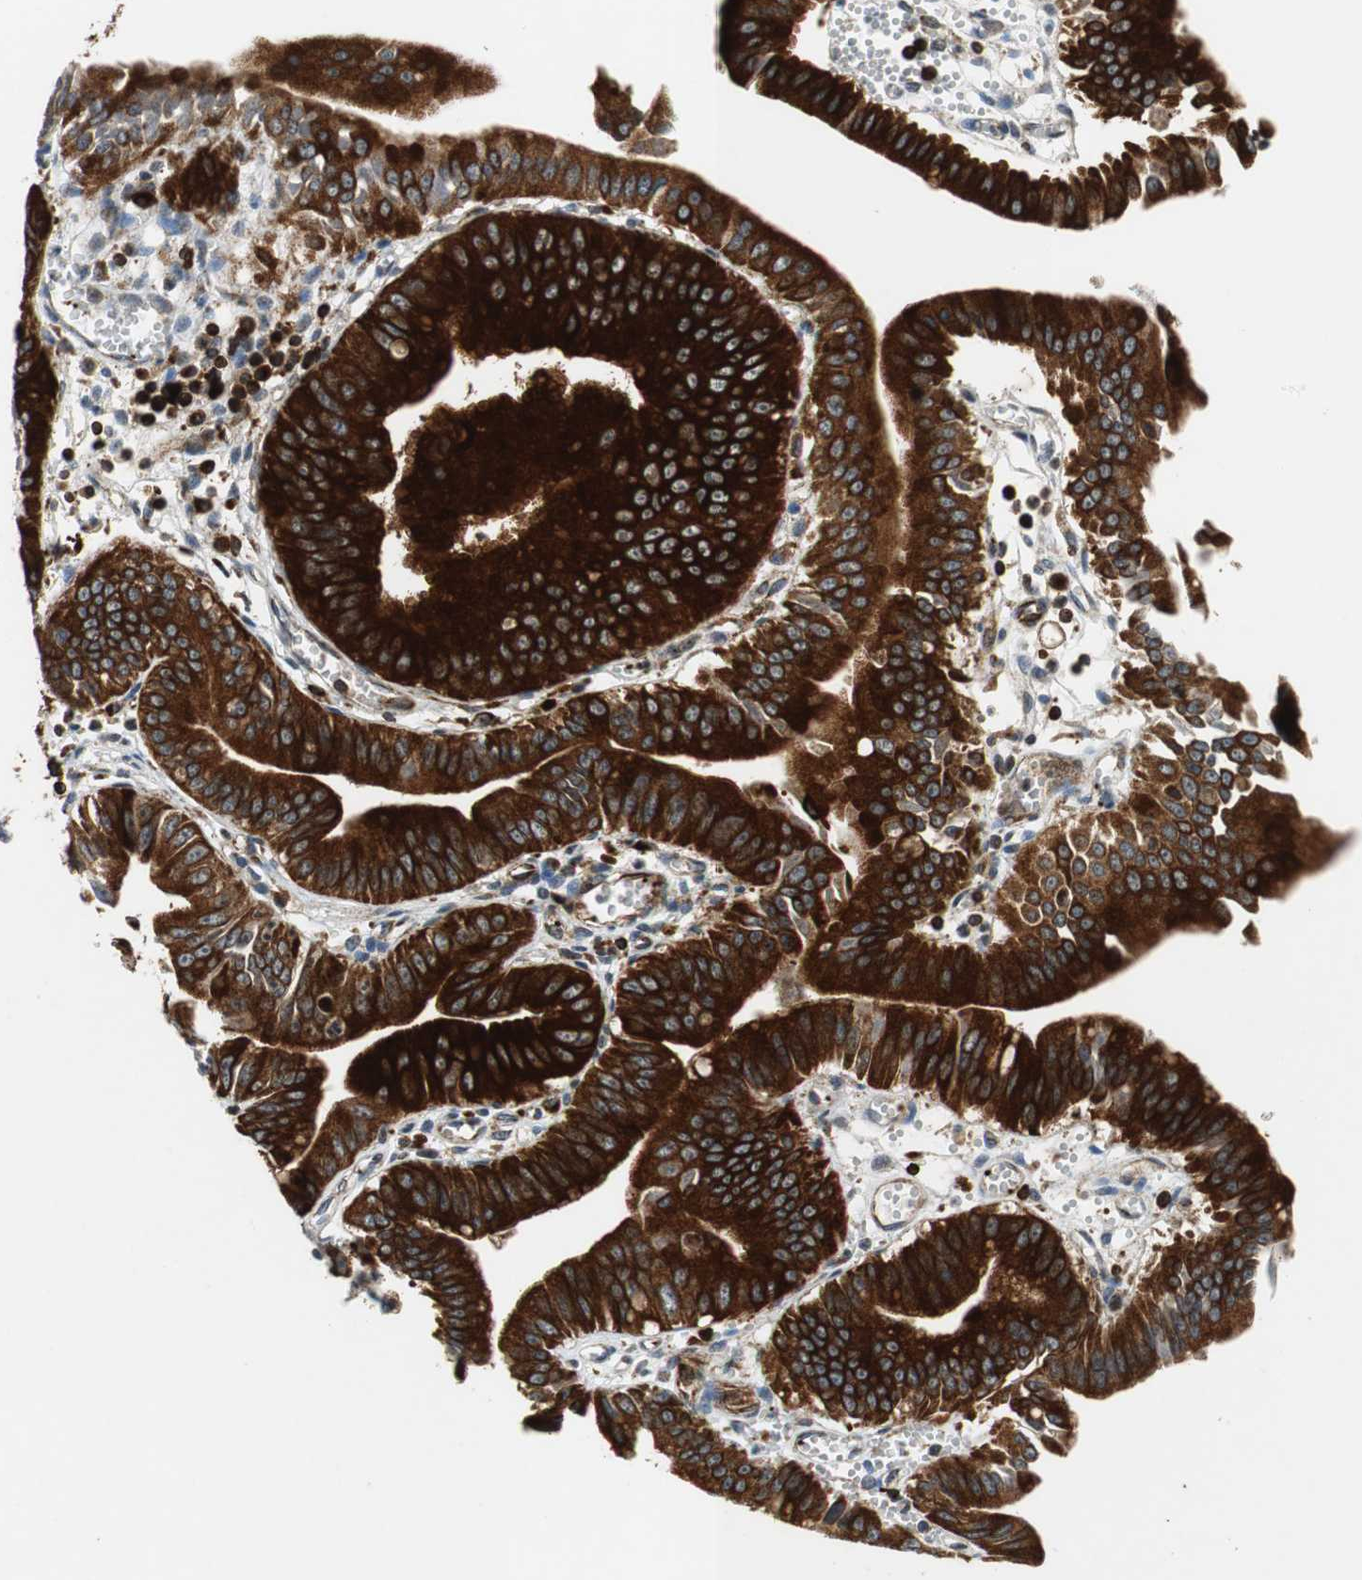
{"staining": {"intensity": "strong", "quantity": ">75%", "location": "cytoplasmic/membranous"}, "tissue": "pancreatic cancer", "cell_type": "Tumor cells", "image_type": "cancer", "snomed": [{"axis": "morphology", "description": "Normal tissue, NOS"}, {"axis": "topography", "description": "Lymph node"}], "caption": "This is an image of IHC staining of pancreatic cancer, which shows strong expression in the cytoplasmic/membranous of tumor cells.", "gene": "TUBA4A", "patient": {"sex": "male", "age": 50}}